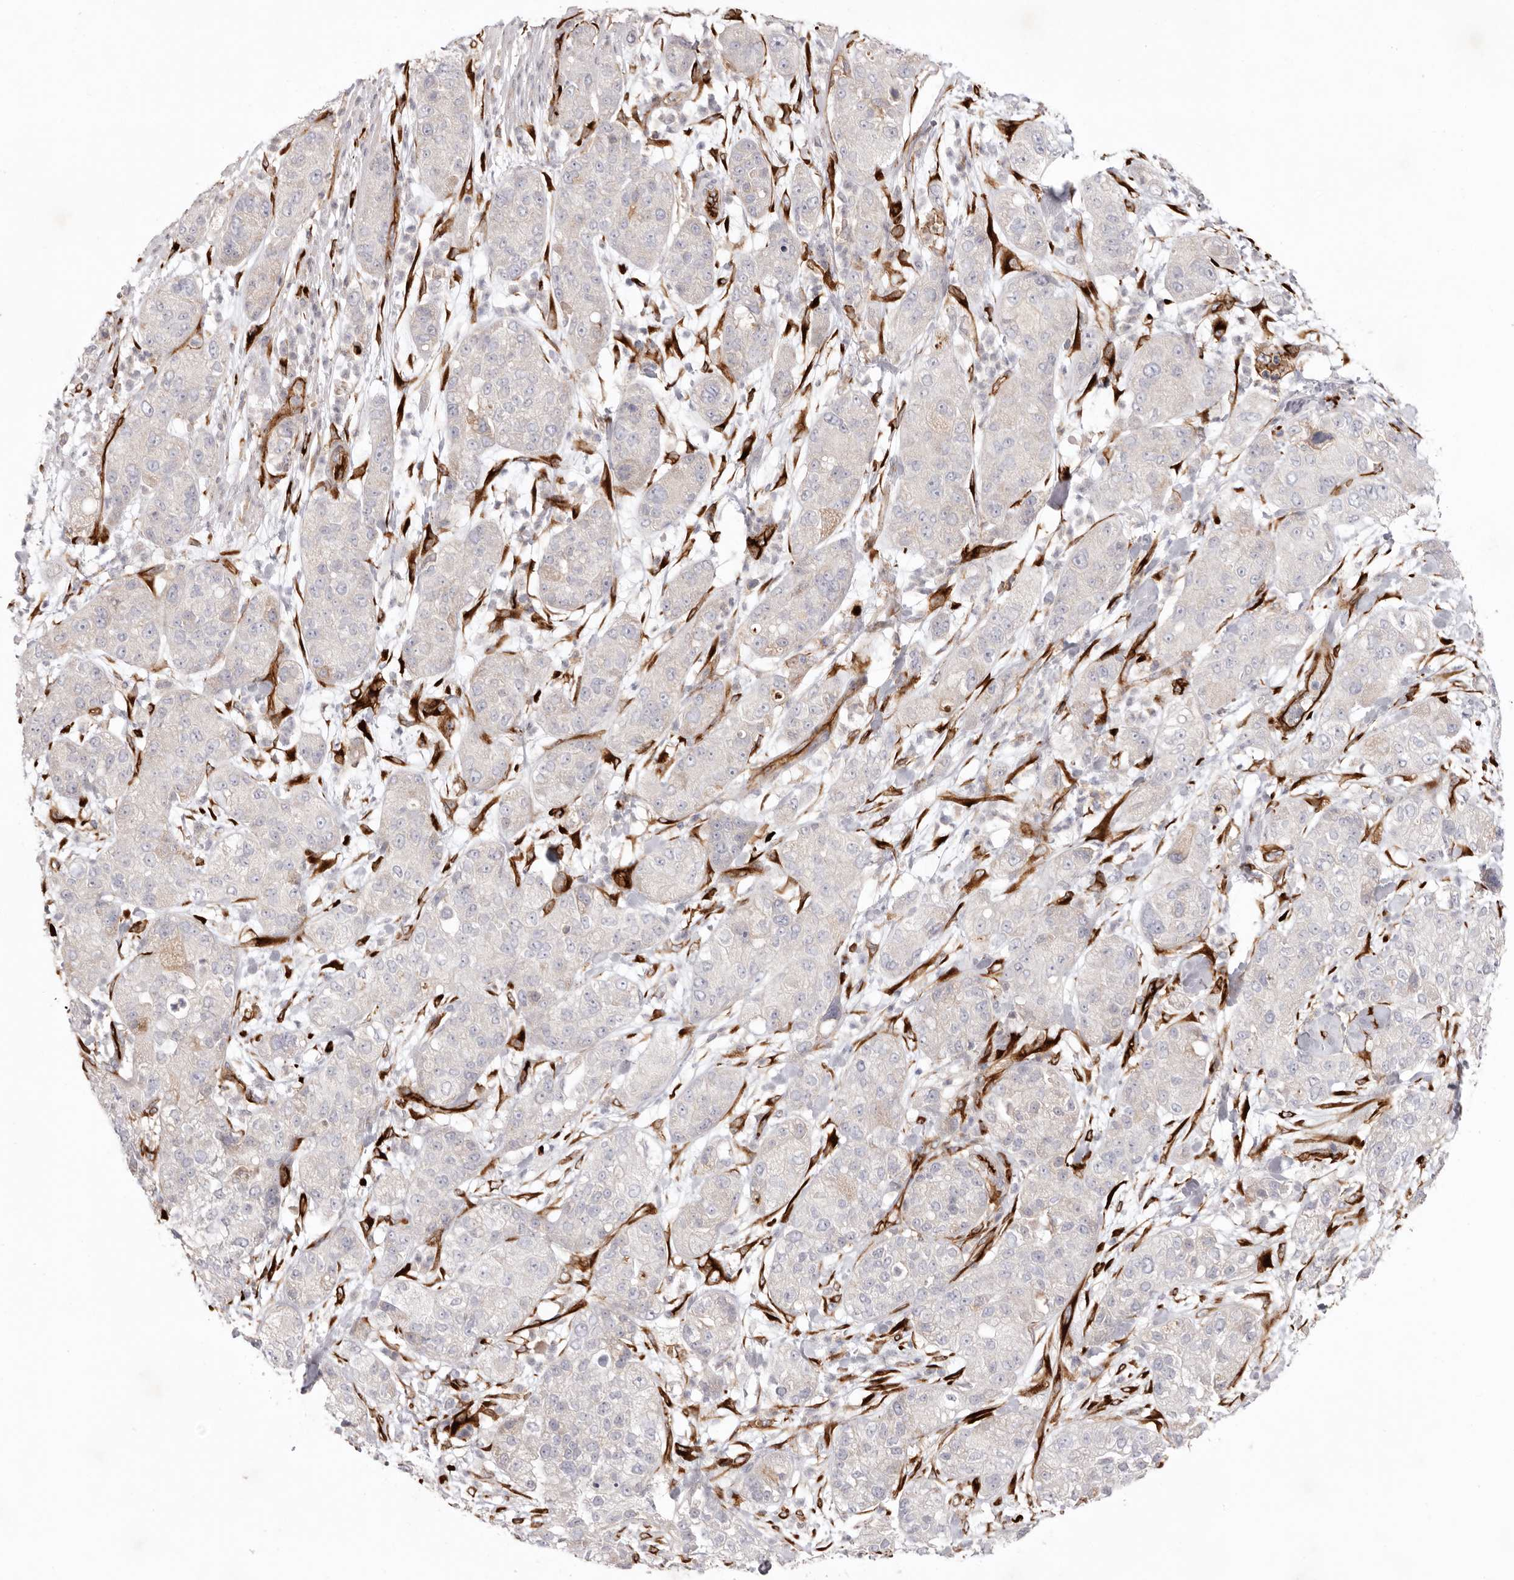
{"staining": {"intensity": "negative", "quantity": "none", "location": "none"}, "tissue": "pancreatic cancer", "cell_type": "Tumor cells", "image_type": "cancer", "snomed": [{"axis": "morphology", "description": "Adenocarcinoma, NOS"}, {"axis": "topography", "description": "Pancreas"}], "caption": "Adenocarcinoma (pancreatic) was stained to show a protein in brown. There is no significant positivity in tumor cells.", "gene": "LRRC66", "patient": {"sex": "female", "age": 78}}